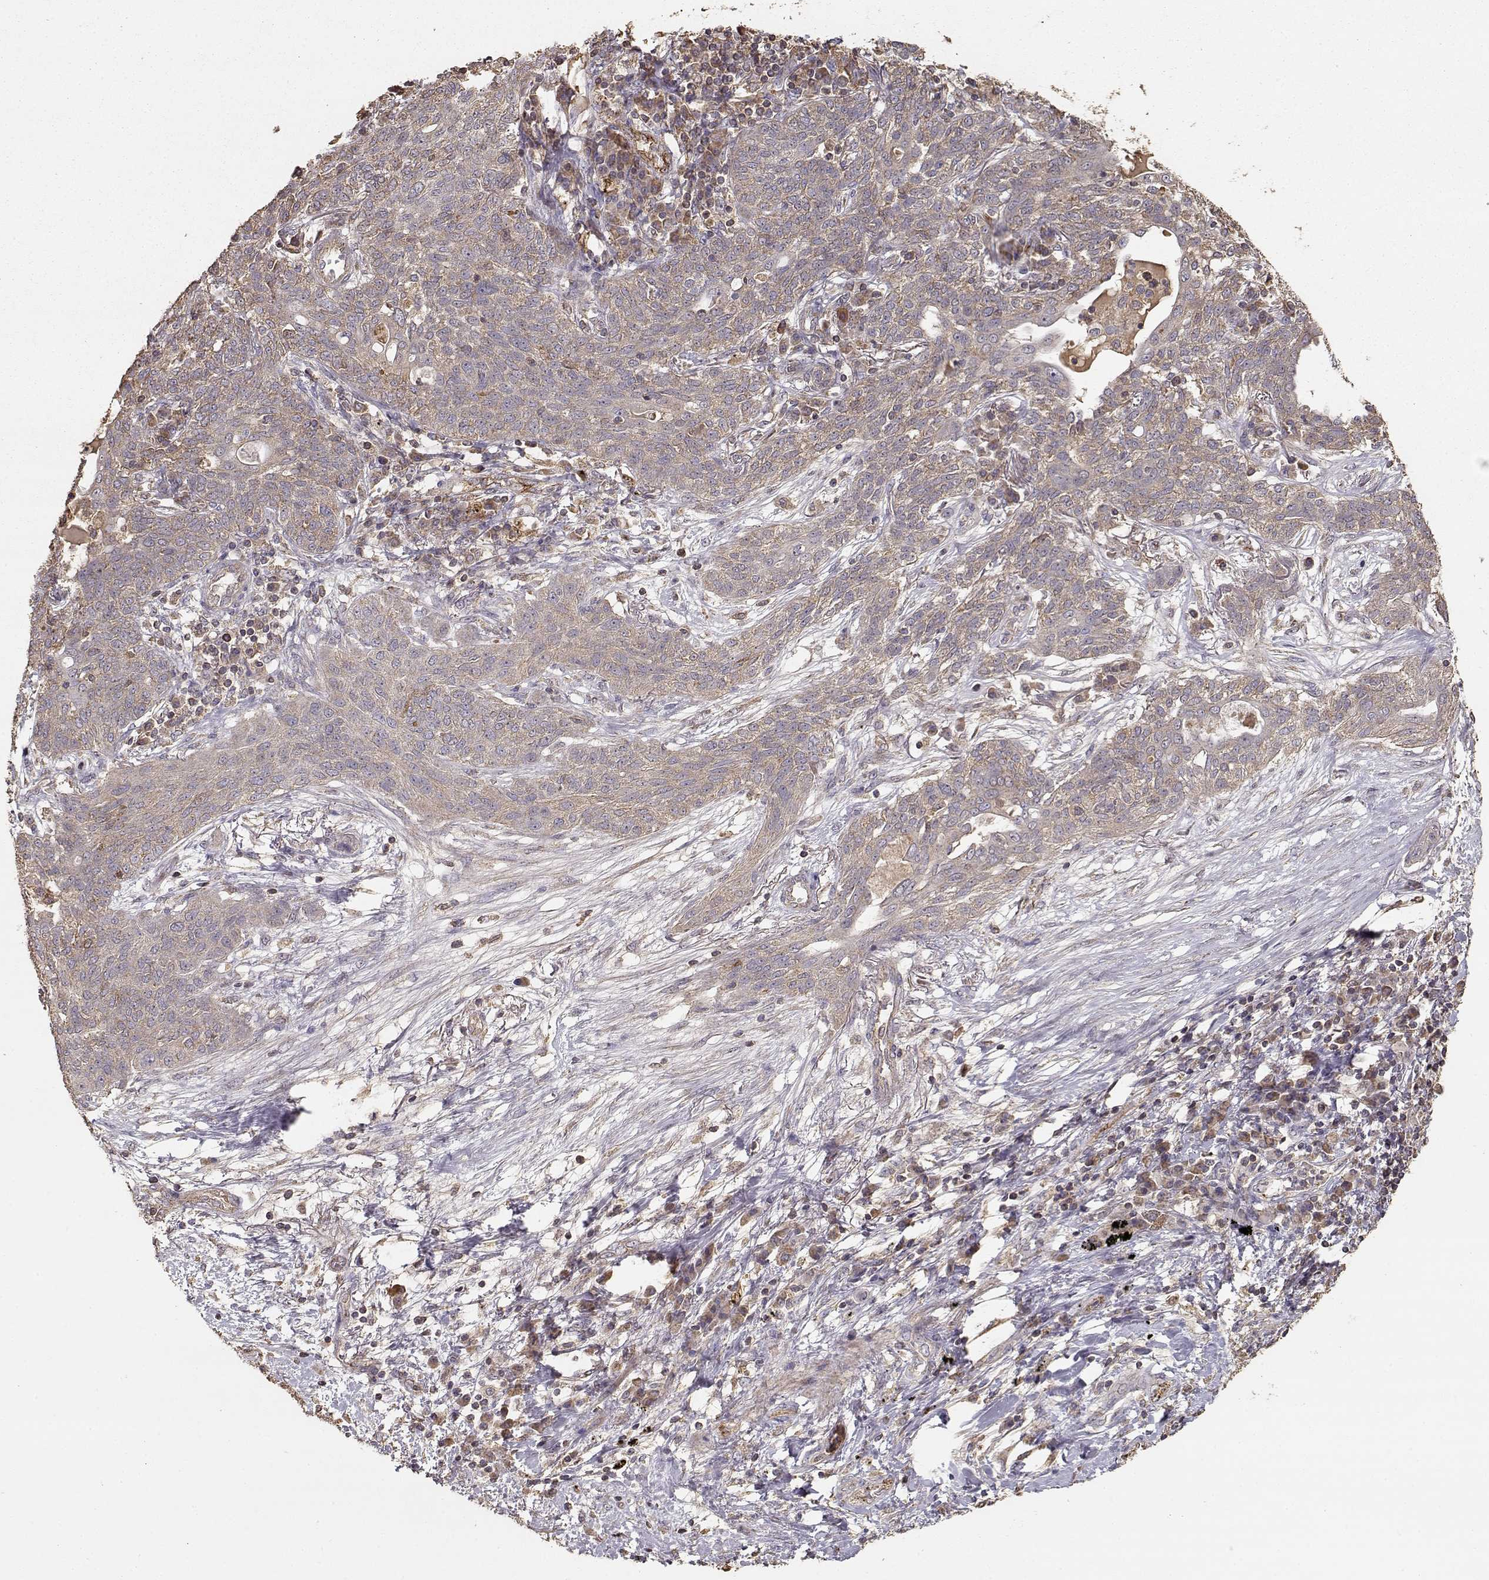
{"staining": {"intensity": "weak", "quantity": ">75%", "location": "cytoplasmic/membranous"}, "tissue": "lung cancer", "cell_type": "Tumor cells", "image_type": "cancer", "snomed": [{"axis": "morphology", "description": "Squamous cell carcinoma, NOS"}, {"axis": "topography", "description": "Lung"}], "caption": "This image shows lung cancer stained with IHC to label a protein in brown. The cytoplasmic/membranous of tumor cells show weak positivity for the protein. Nuclei are counter-stained blue.", "gene": "TARS3", "patient": {"sex": "female", "age": 70}}